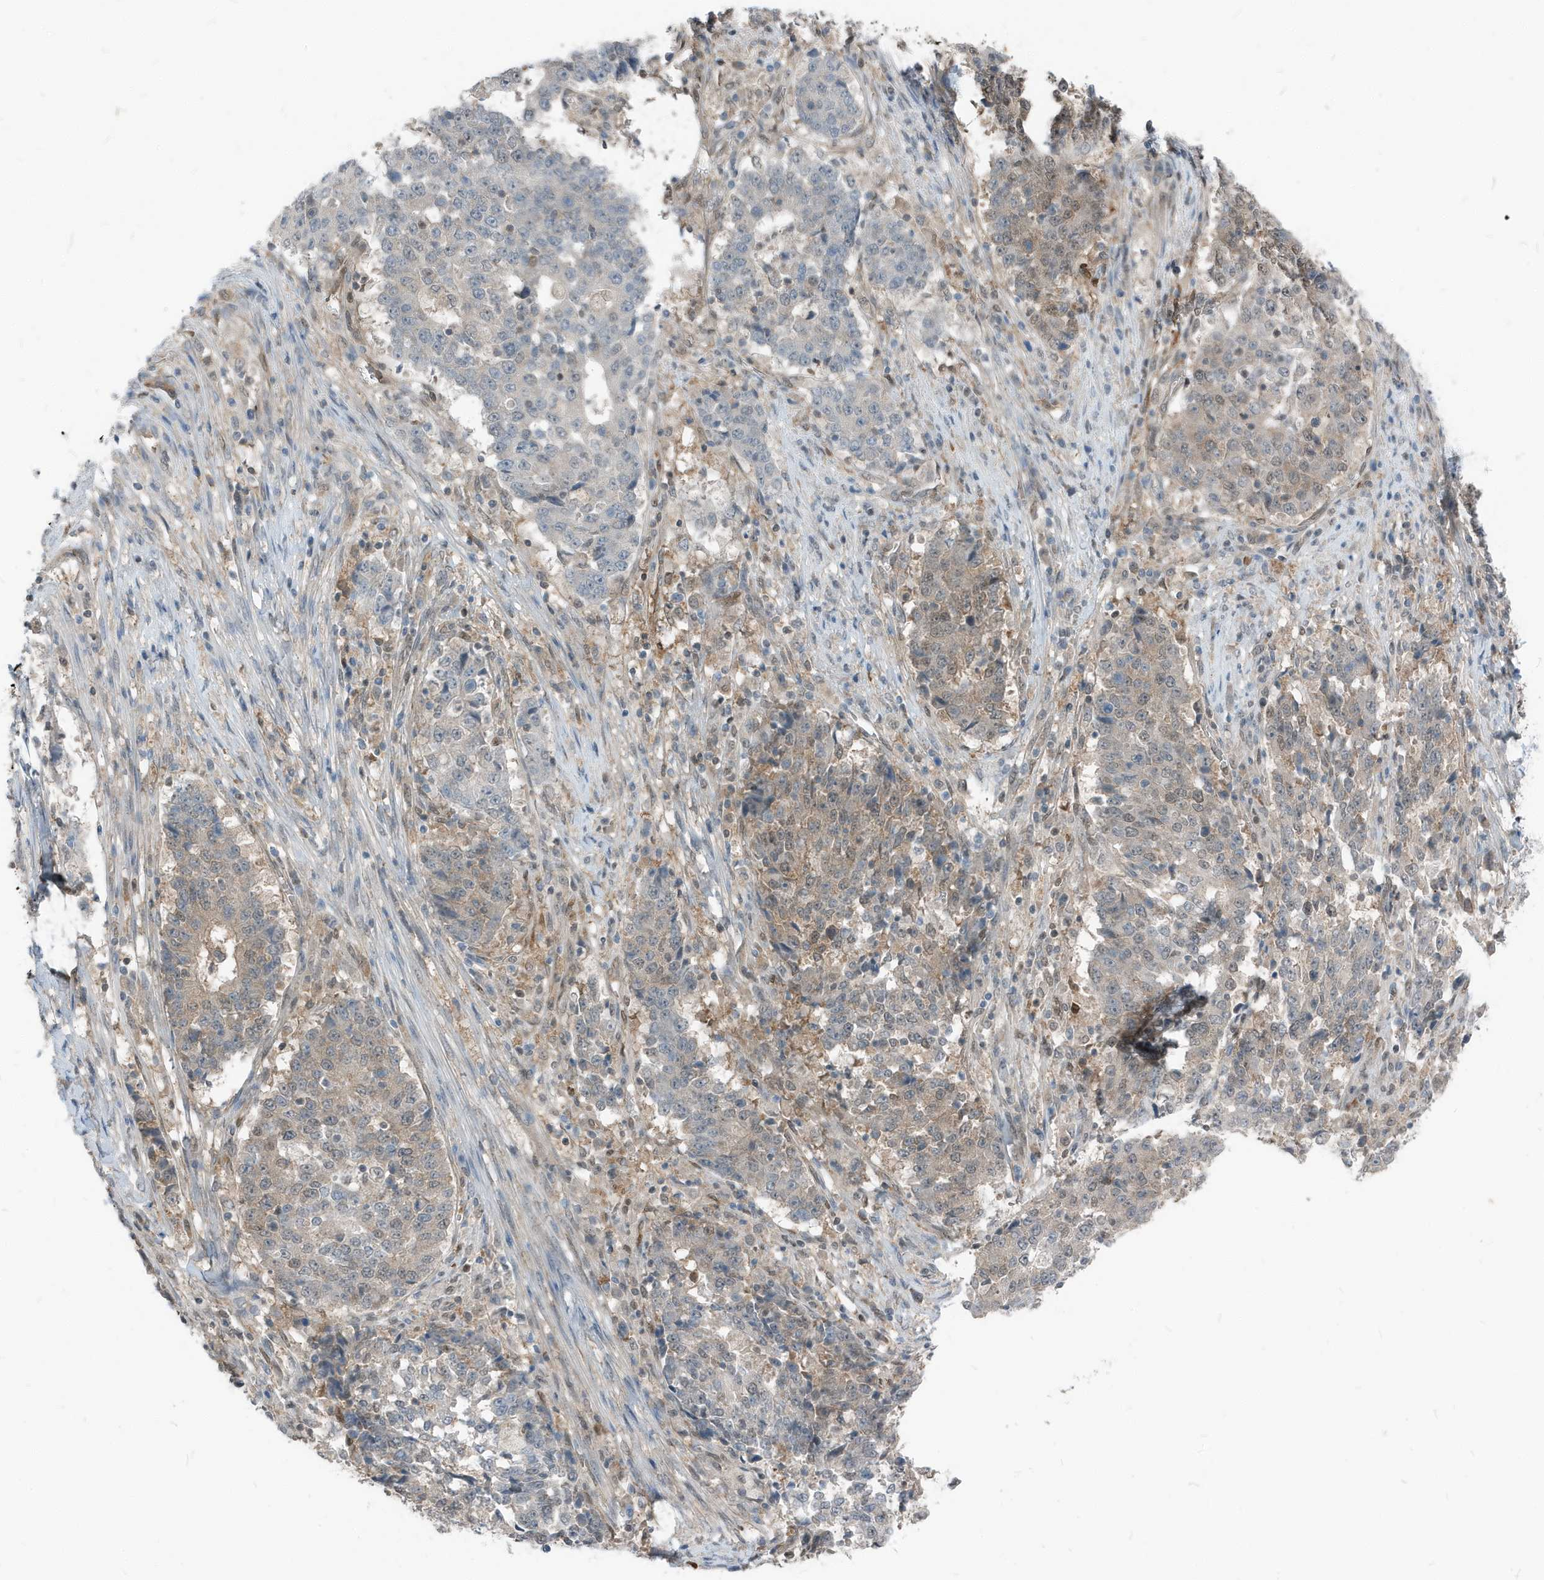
{"staining": {"intensity": "weak", "quantity": "<25%", "location": "cytoplasmic/membranous,nuclear"}, "tissue": "stomach cancer", "cell_type": "Tumor cells", "image_type": "cancer", "snomed": [{"axis": "morphology", "description": "Adenocarcinoma, NOS"}, {"axis": "topography", "description": "Stomach"}], "caption": "IHC of stomach cancer (adenocarcinoma) demonstrates no expression in tumor cells.", "gene": "NCOA7", "patient": {"sex": "male", "age": 59}}